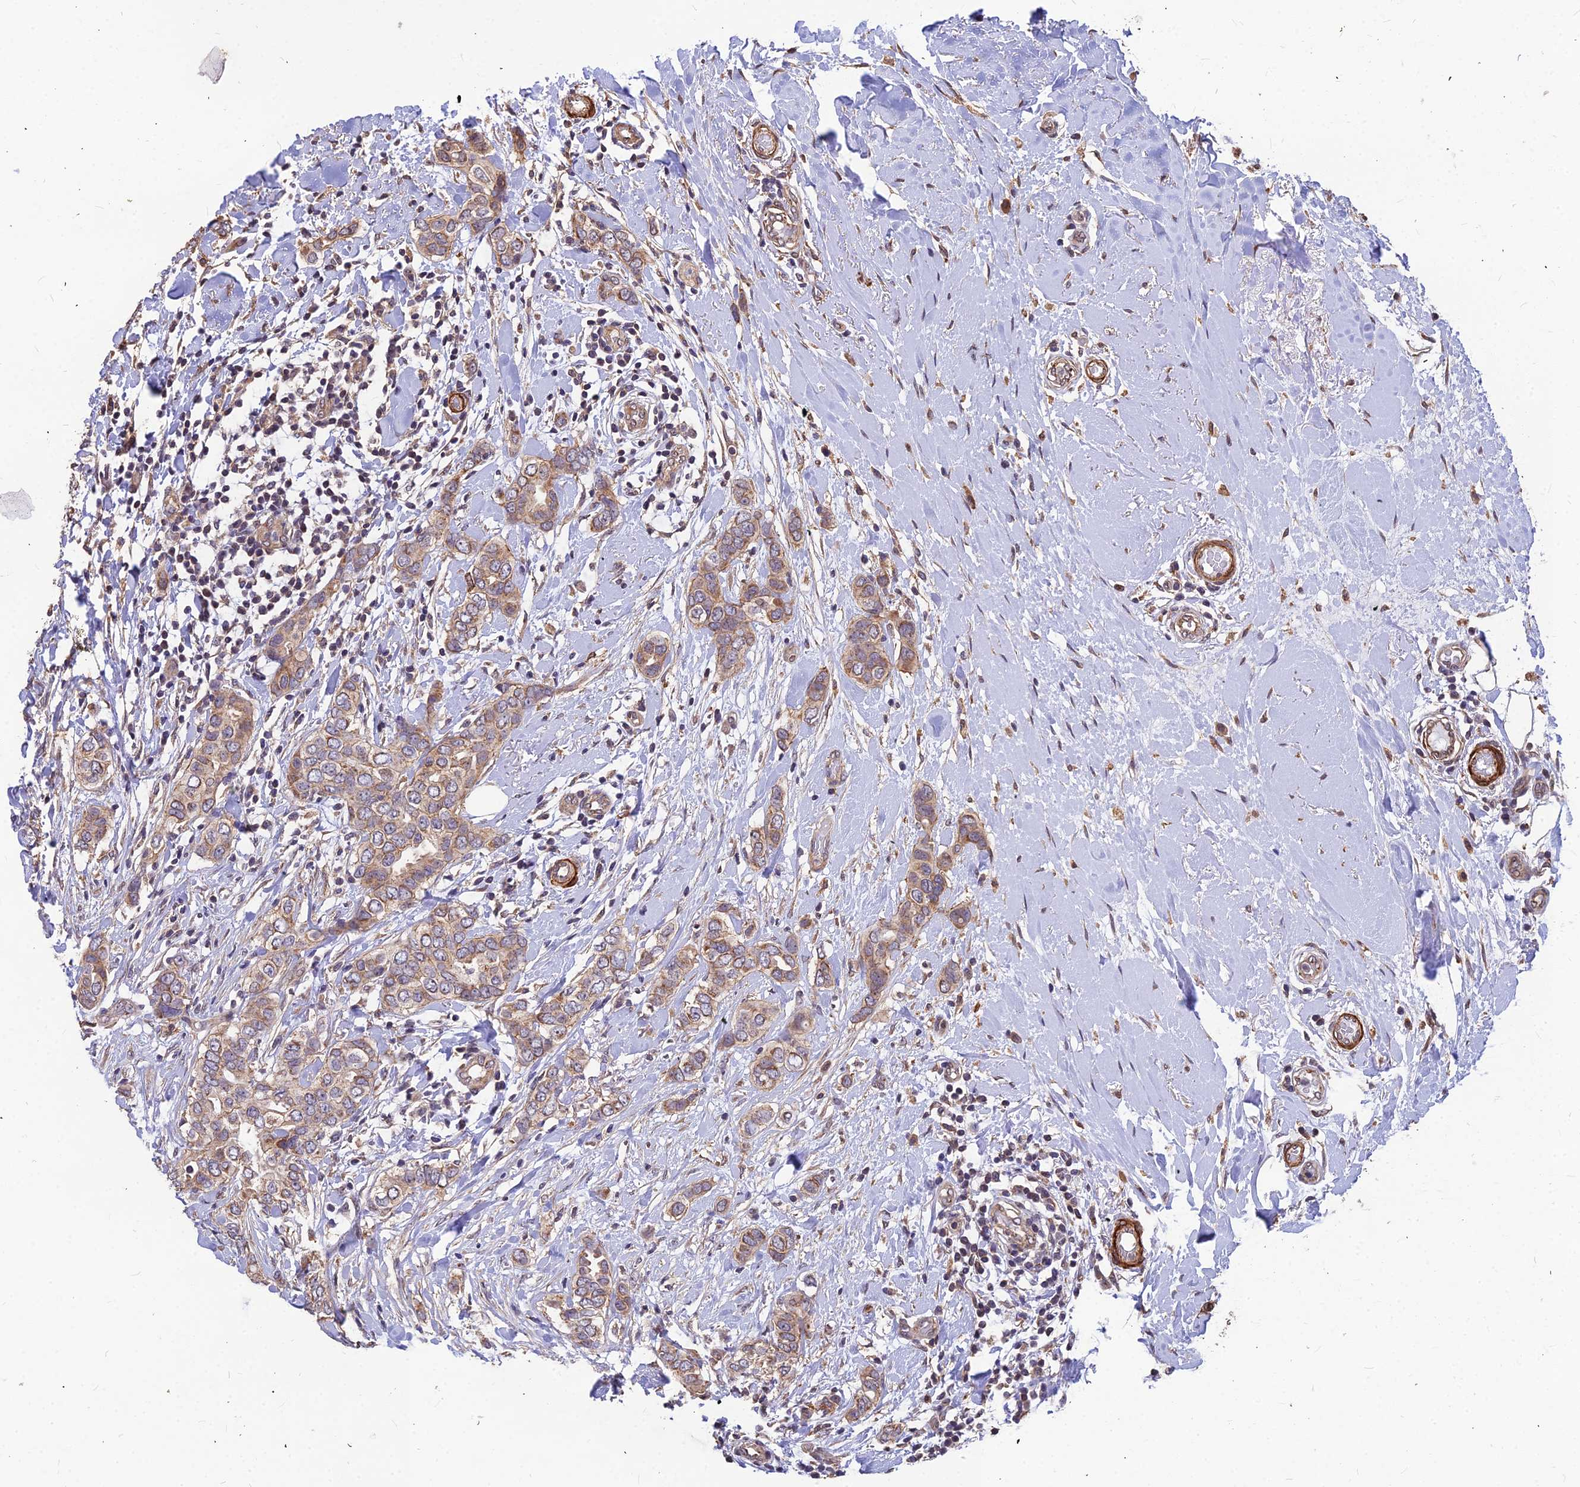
{"staining": {"intensity": "moderate", "quantity": "25%-75%", "location": "cytoplasmic/membranous"}, "tissue": "breast cancer", "cell_type": "Tumor cells", "image_type": "cancer", "snomed": [{"axis": "morphology", "description": "Lobular carcinoma"}, {"axis": "topography", "description": "Breast"}], "caption": "Human breast cancer stained for a protein (brown) demonstrates moderate cytoplasmic/membranous positive positivity in approximately 25%-75% of tumor cells.", "gene": "LEKR1", "patient": {"sex": "female", "age": 51}}